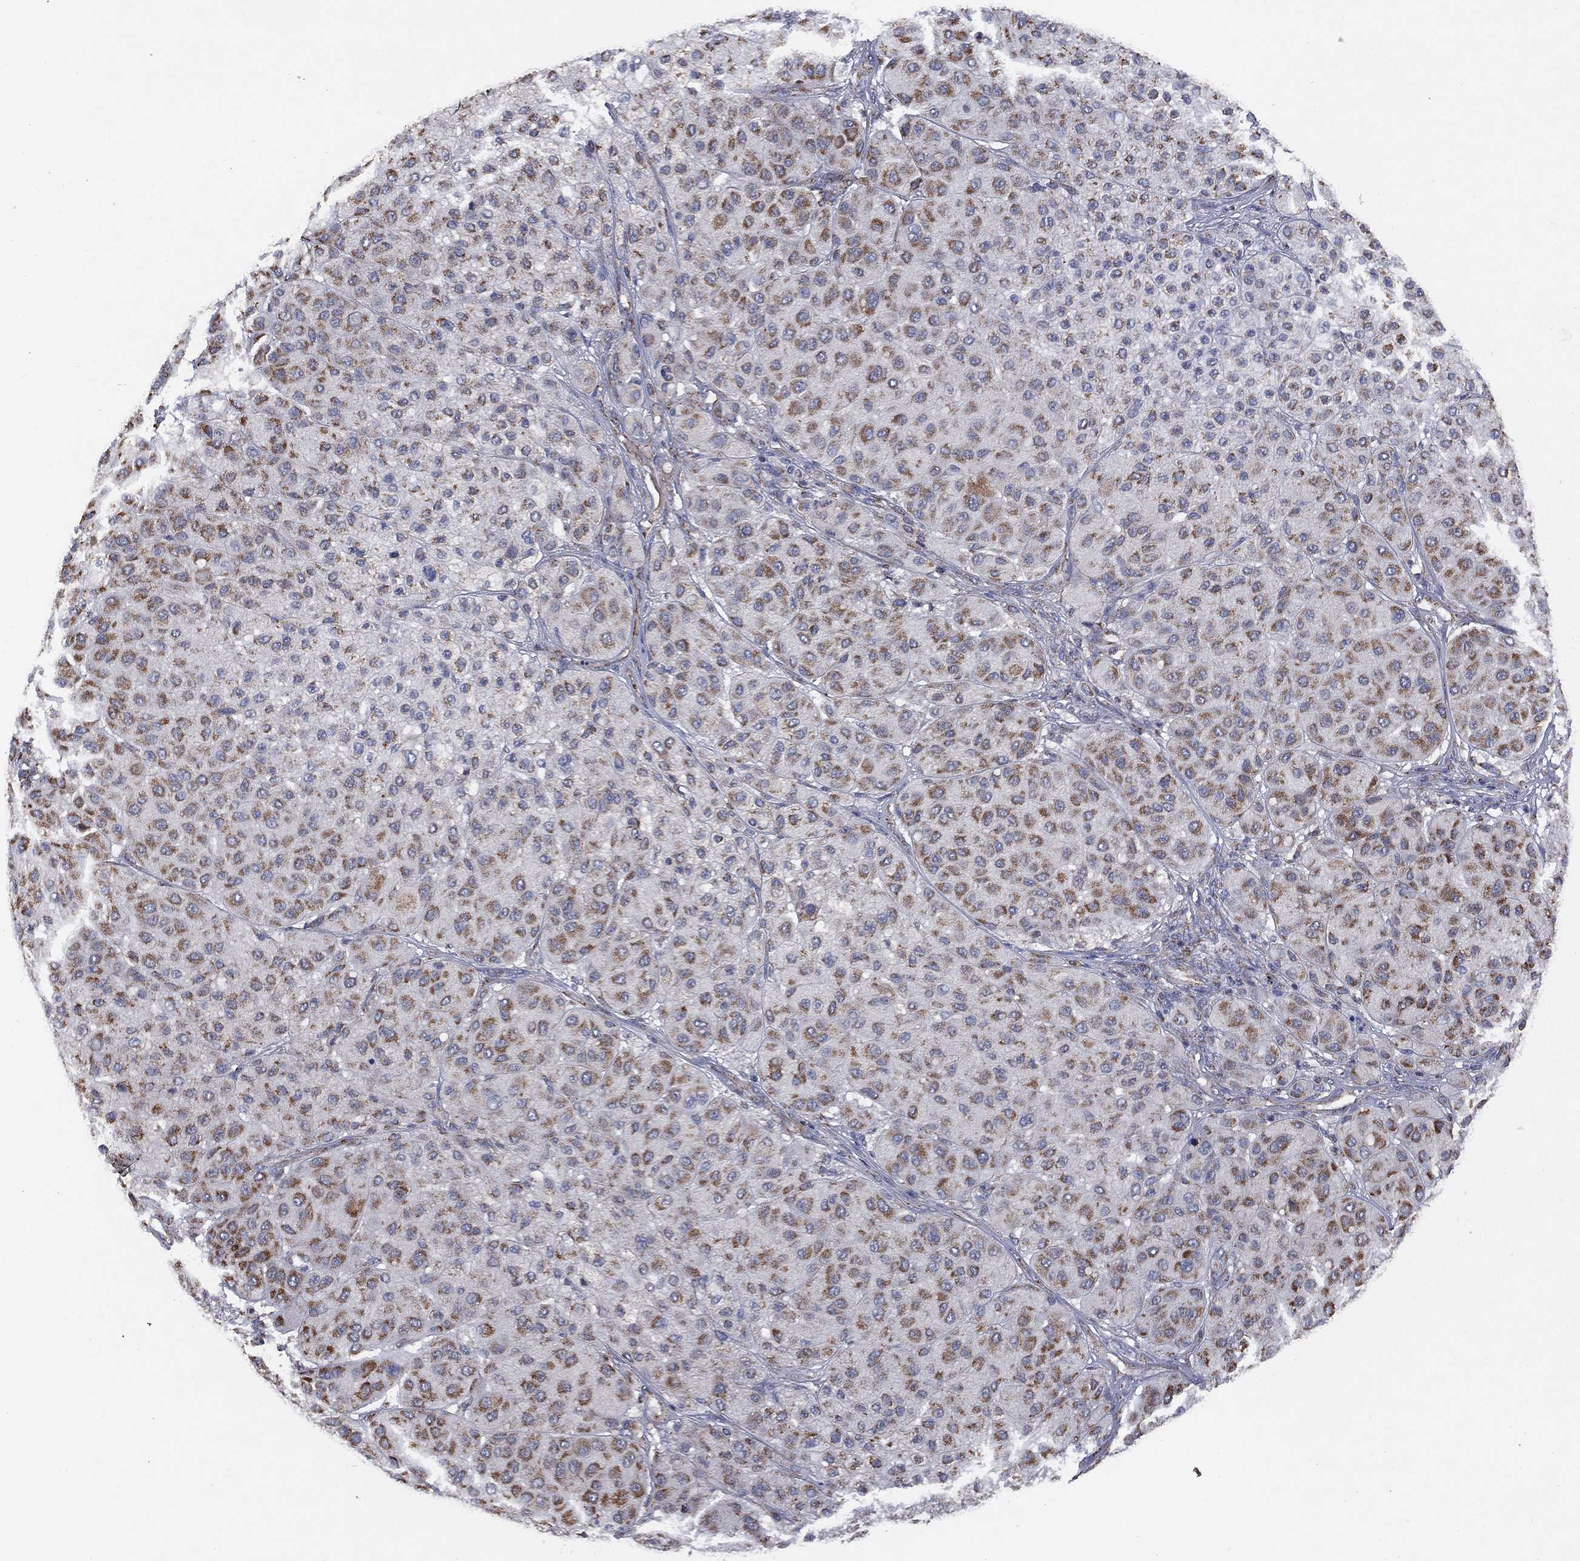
{"staining": {"intensity": "moderate", "quantity": ">75%", "location": "cytoplasmic/membranous"}, "tissue": "melanoma", "cell_type": "Tumor cells", "image_type": "cancer", "snomed": [{"axis": "morphology", "description": "Malignant melanoma, Metastatic site"}, {"axis": "topography", "description": "Smooth muscle"}], "caption": "An image showing moderate cytoplasmic/membranous staining in about >75% of tumor cells in malignant melanoma (metastatic site), as visualized by brown immunohistochemical staining.", "gene": "PPP2R5A", "patient": {"sex": "male", "age": 41}}